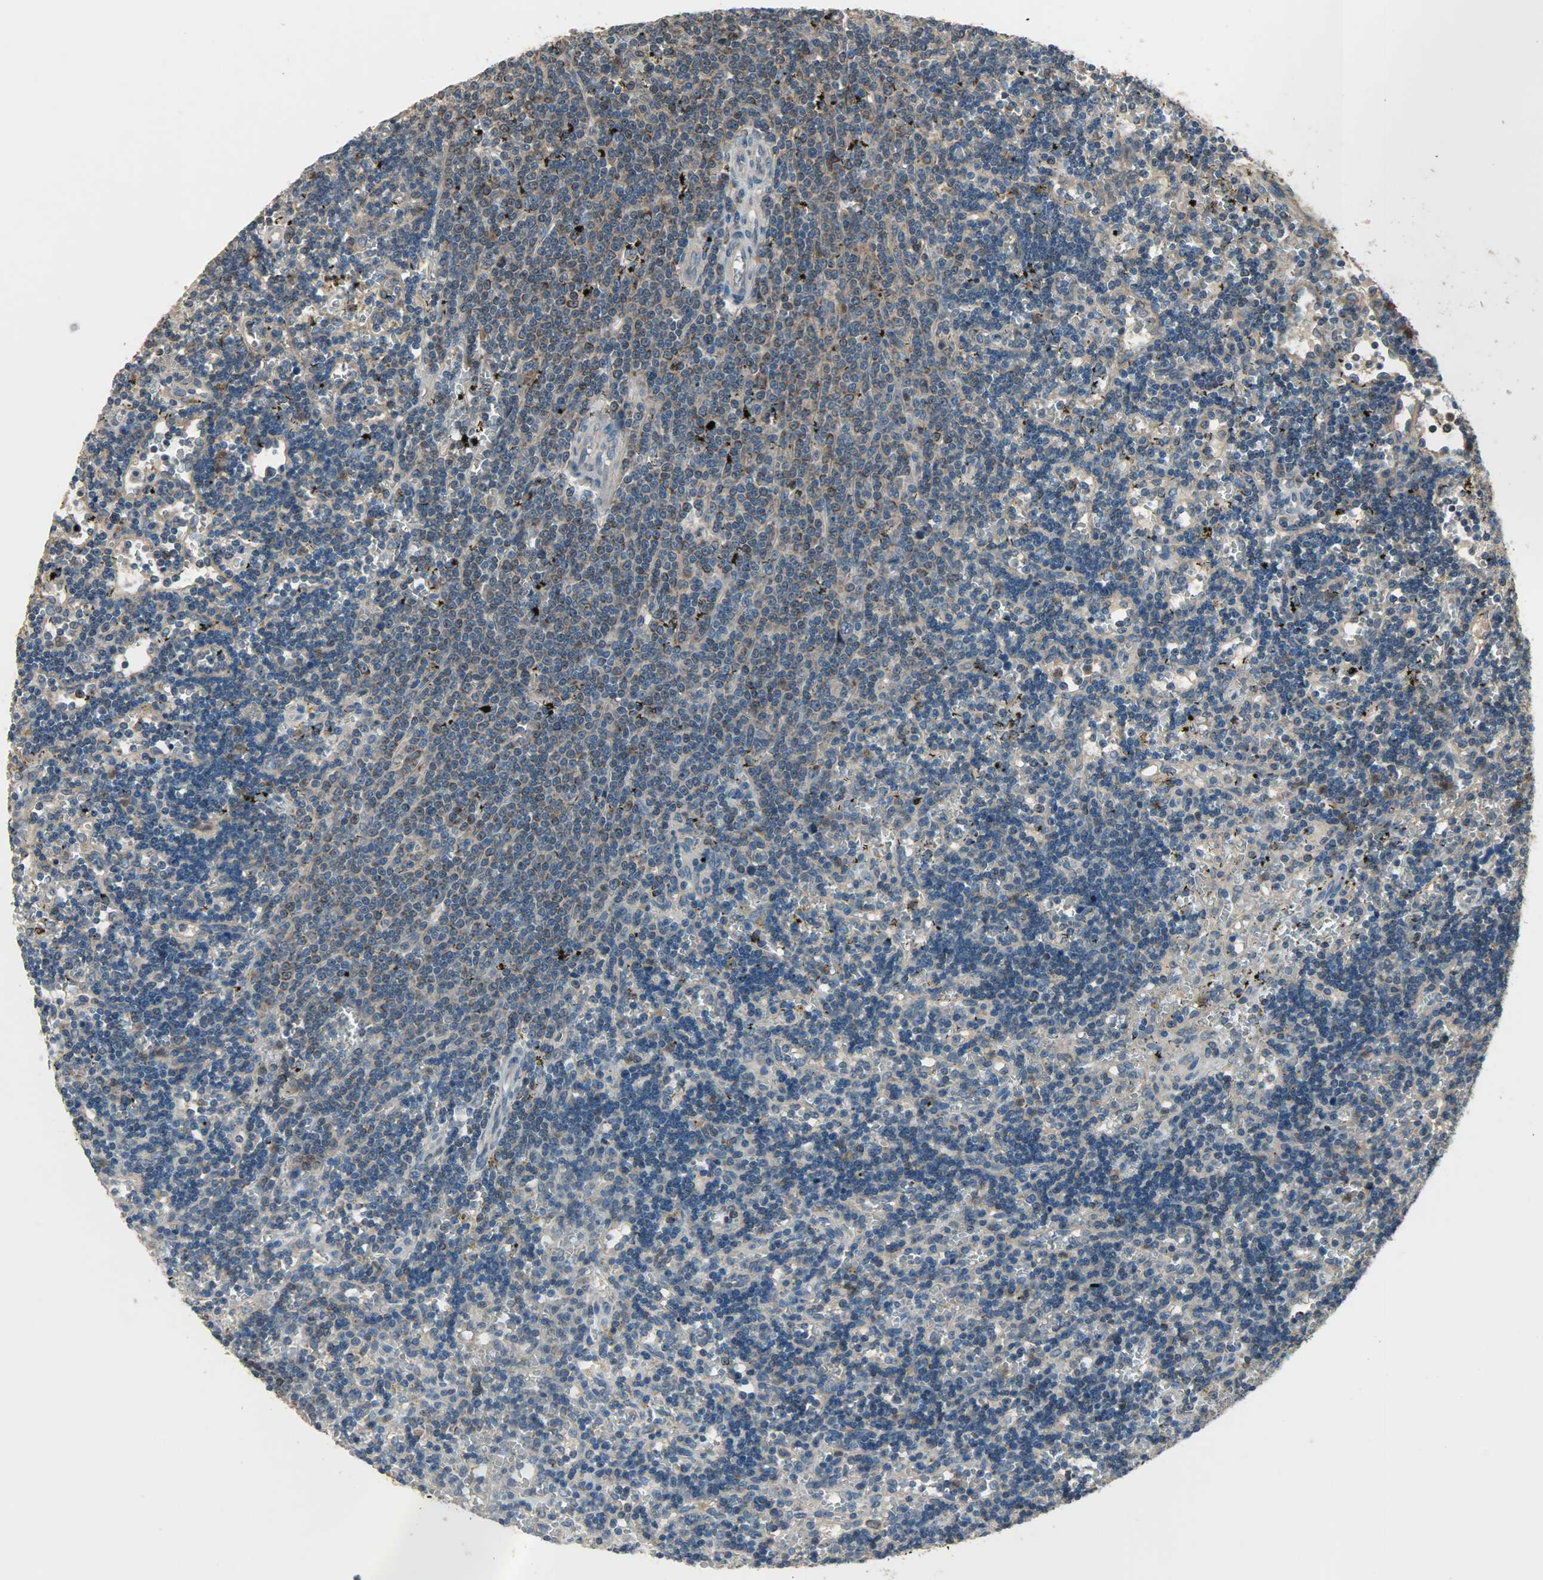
{"staining": {"intensity": "moderate", "quantity": "25%-75%", "location": "cytoplasmic/membranous"}, "tissue": "lymphoma", "cell_type": "Tumor cells", "image_type": "cancer", "snomed": [{"axis": "morphology", "description": "Malignant lymphoma, non-Hodgkin's type, Low grade"}, {"axis": "topography", "description": "Spleen"}], "caption": "Tumor cells display moderate cytoplasmic/membranous expression in approximately 25%-75% of cells in low-grade malignant lymphoma, non-Hodgkin's type. Ihc stains the protein in brown and the nuclei are stained blue.", "gene": "AMT", "patient": {"sex": "male", "age": 60}}